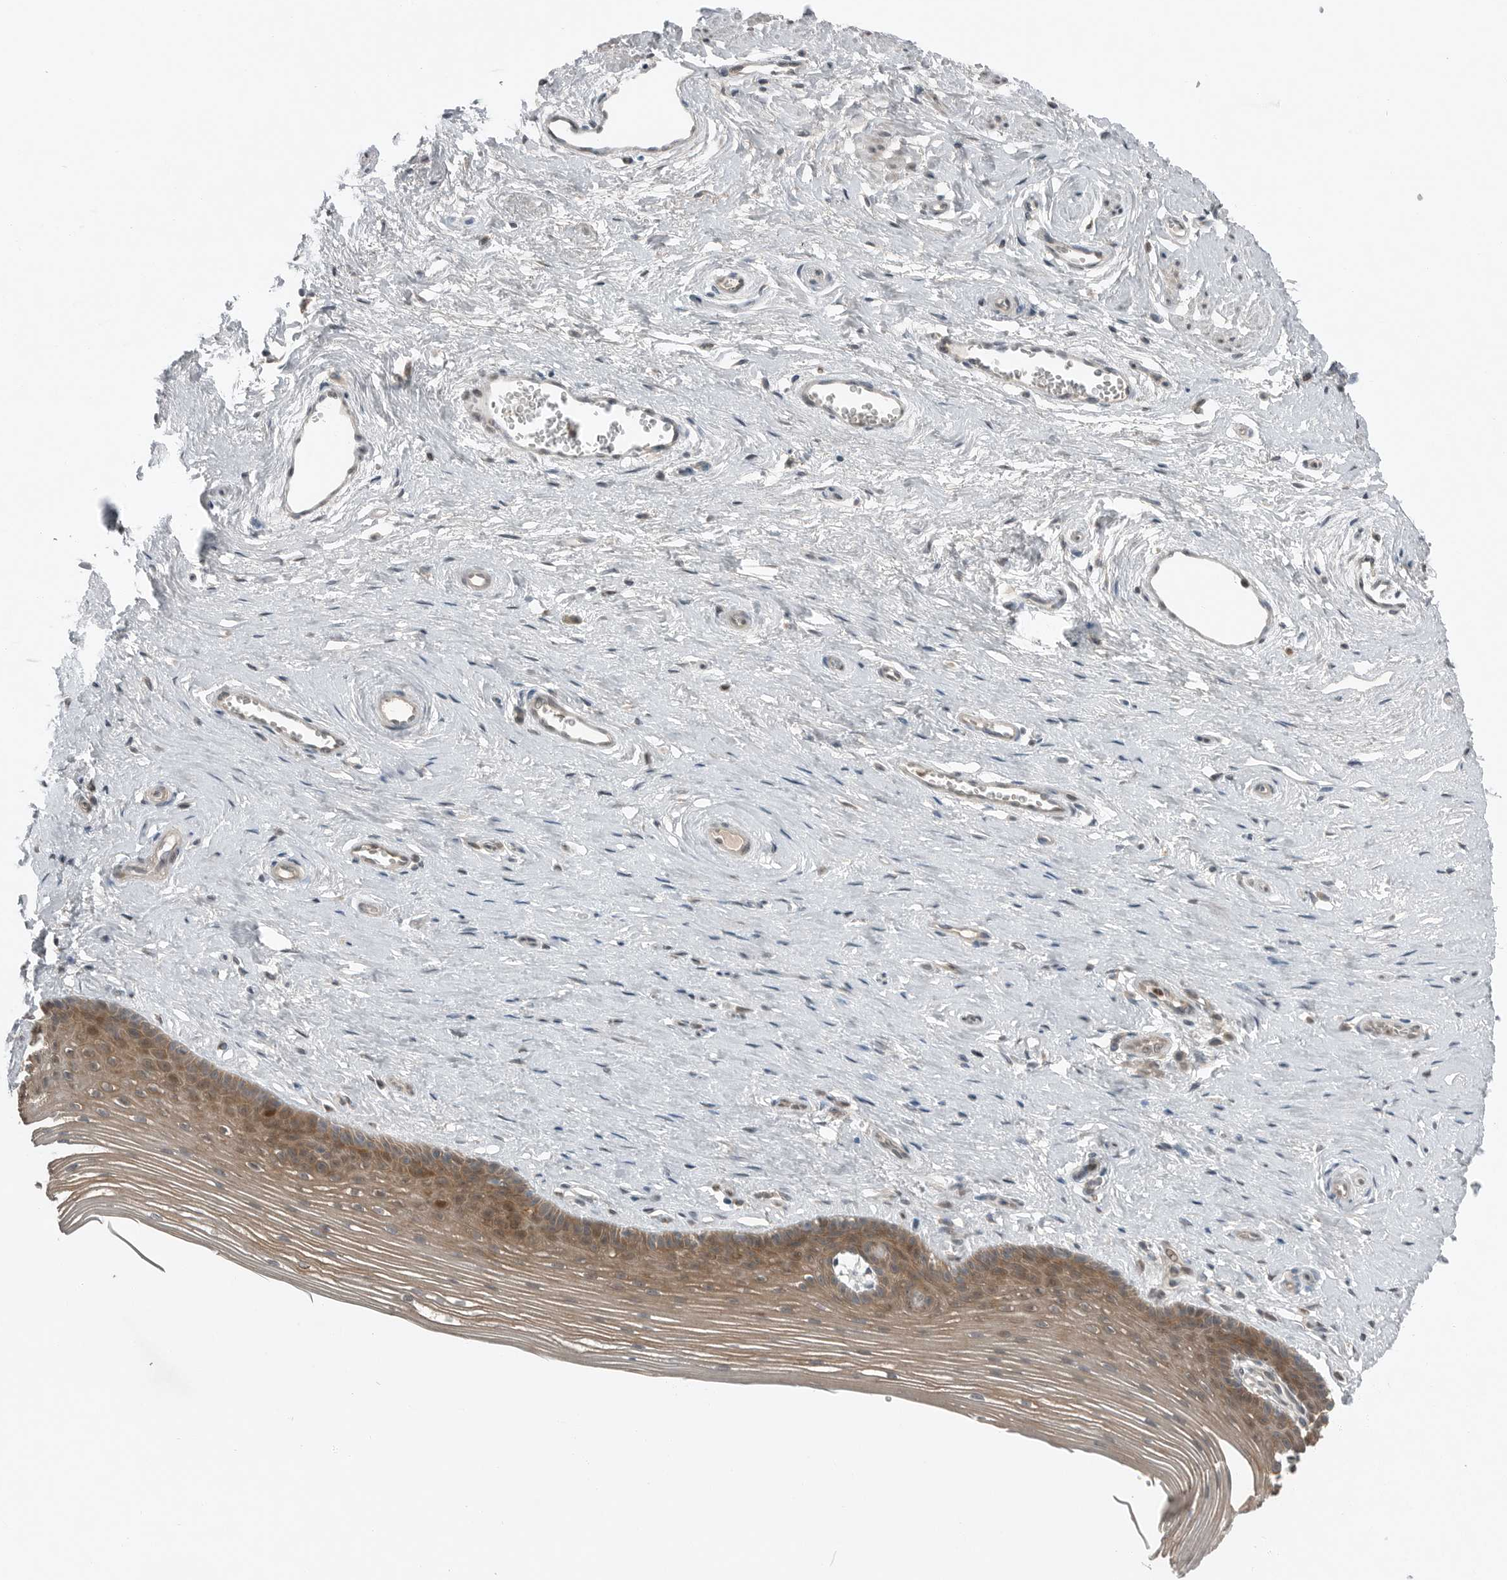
{"staining": {"intensity": "moderate", "quantity": ">75%", "location": "cytoplasmic/membranous"}, "tissue": "vagina", "cell_type": "Squamous epithelial cells", "image_type": "normal", "snomed": [{"axis": "morphology", "description": "Normal tissue, NOS"}, {"axis": "topography", "description": "Vagina"}], "caption": "About >75% of squamous epithelial cells in normal vagina display moderate cytoplasmic/membranous protein staining as visualized by brown immunohistochemical staining.", "gene": "MFAP3L", "patient": {"sex": "female", "age": 46}}